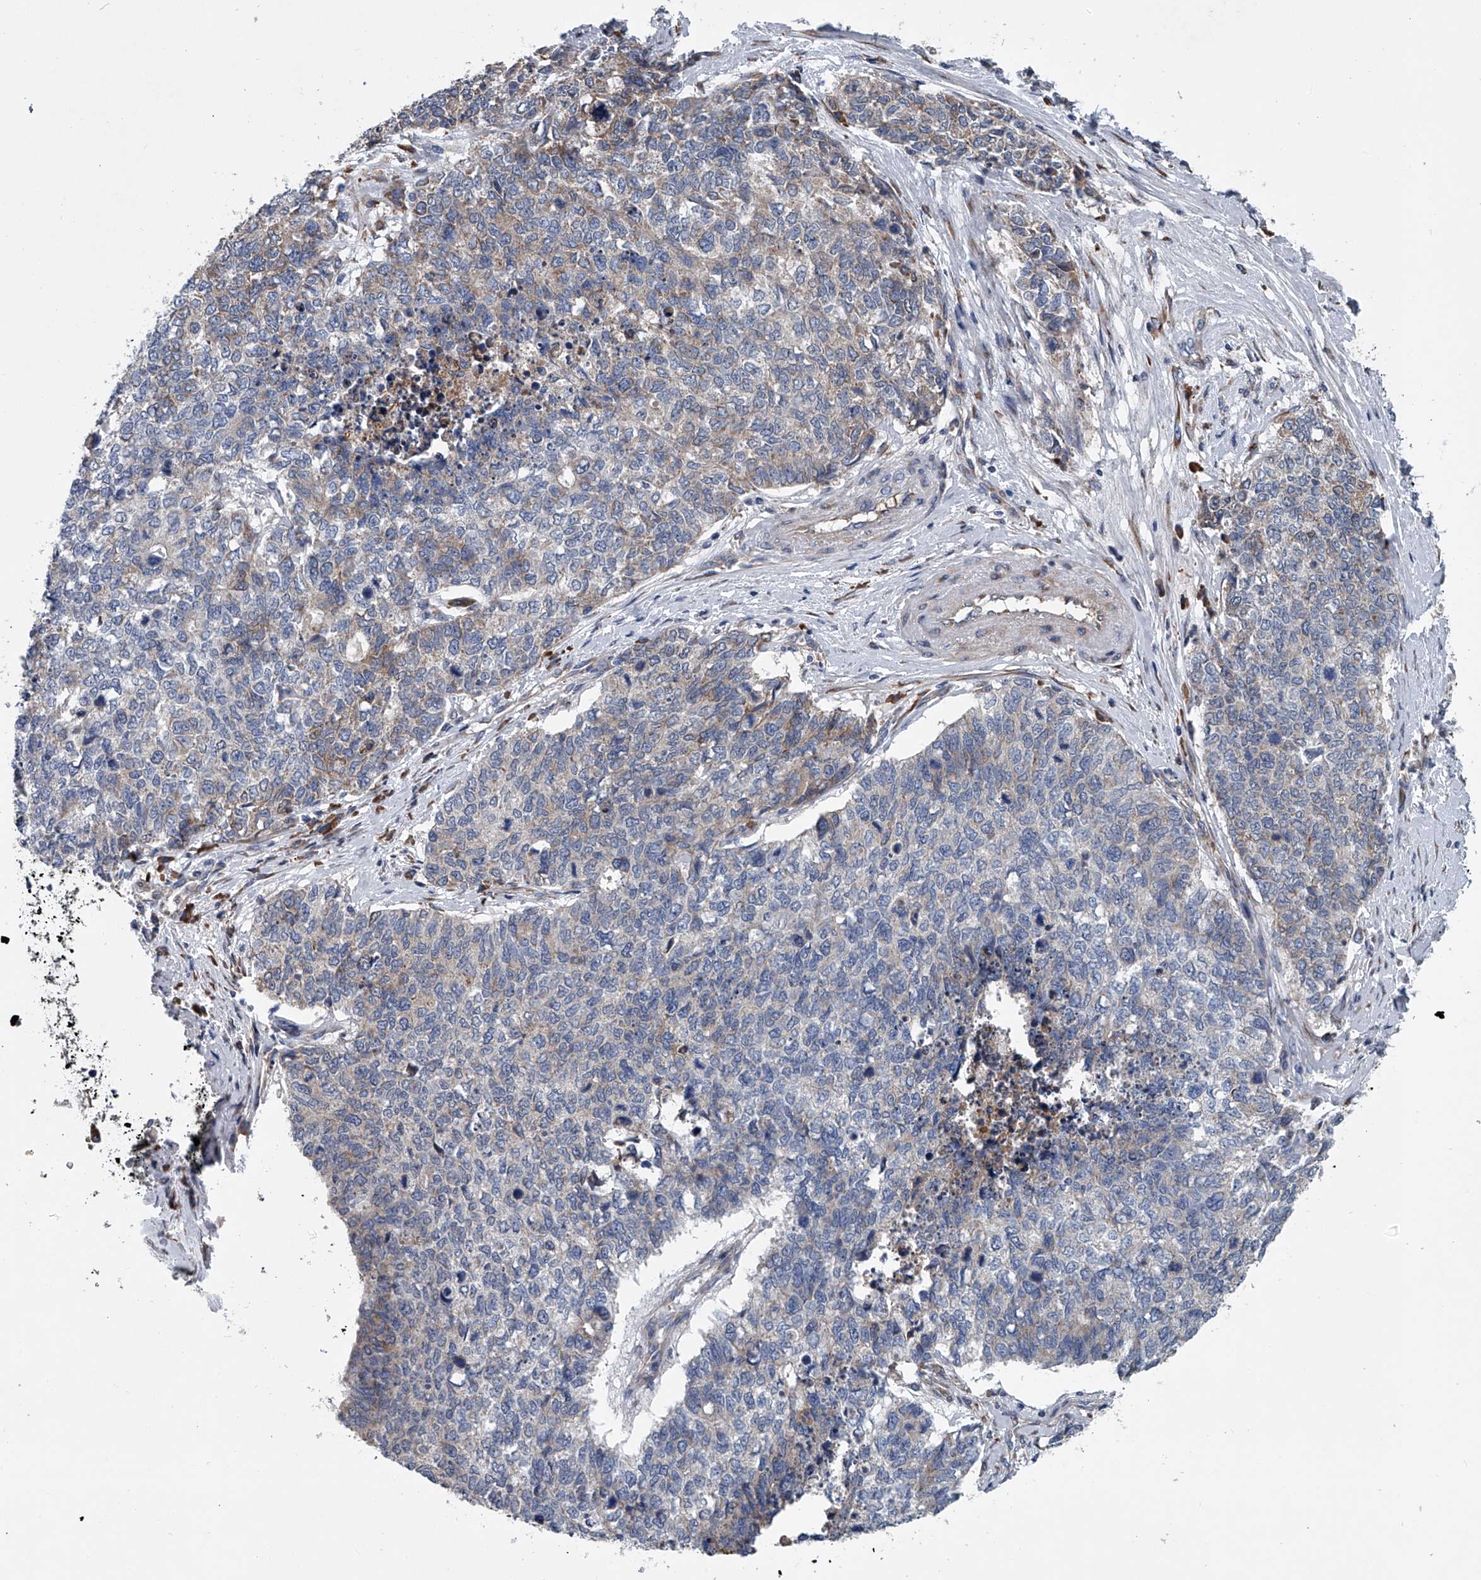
{"staining": {"intensity": "weak", "quantity": "<25%", "location": "cytoplasmic/membranous"}, "tissue": "cervical cancer", "cell_type": "Tumor cells", "image_type": "cancer", "snomed": [{"axis": "morphology", "description": "Squamous cell carcinoma, NOS"}, {"axis": "topography", "description": "Cervix"}], "caption": "Cervical cancer (squamous cell carcinoma) stained for a protein using immunohistochemistry displays no staining tumor cells.", "gene": "ABCG1", "patient": {"sex": "female", "age": 63}}